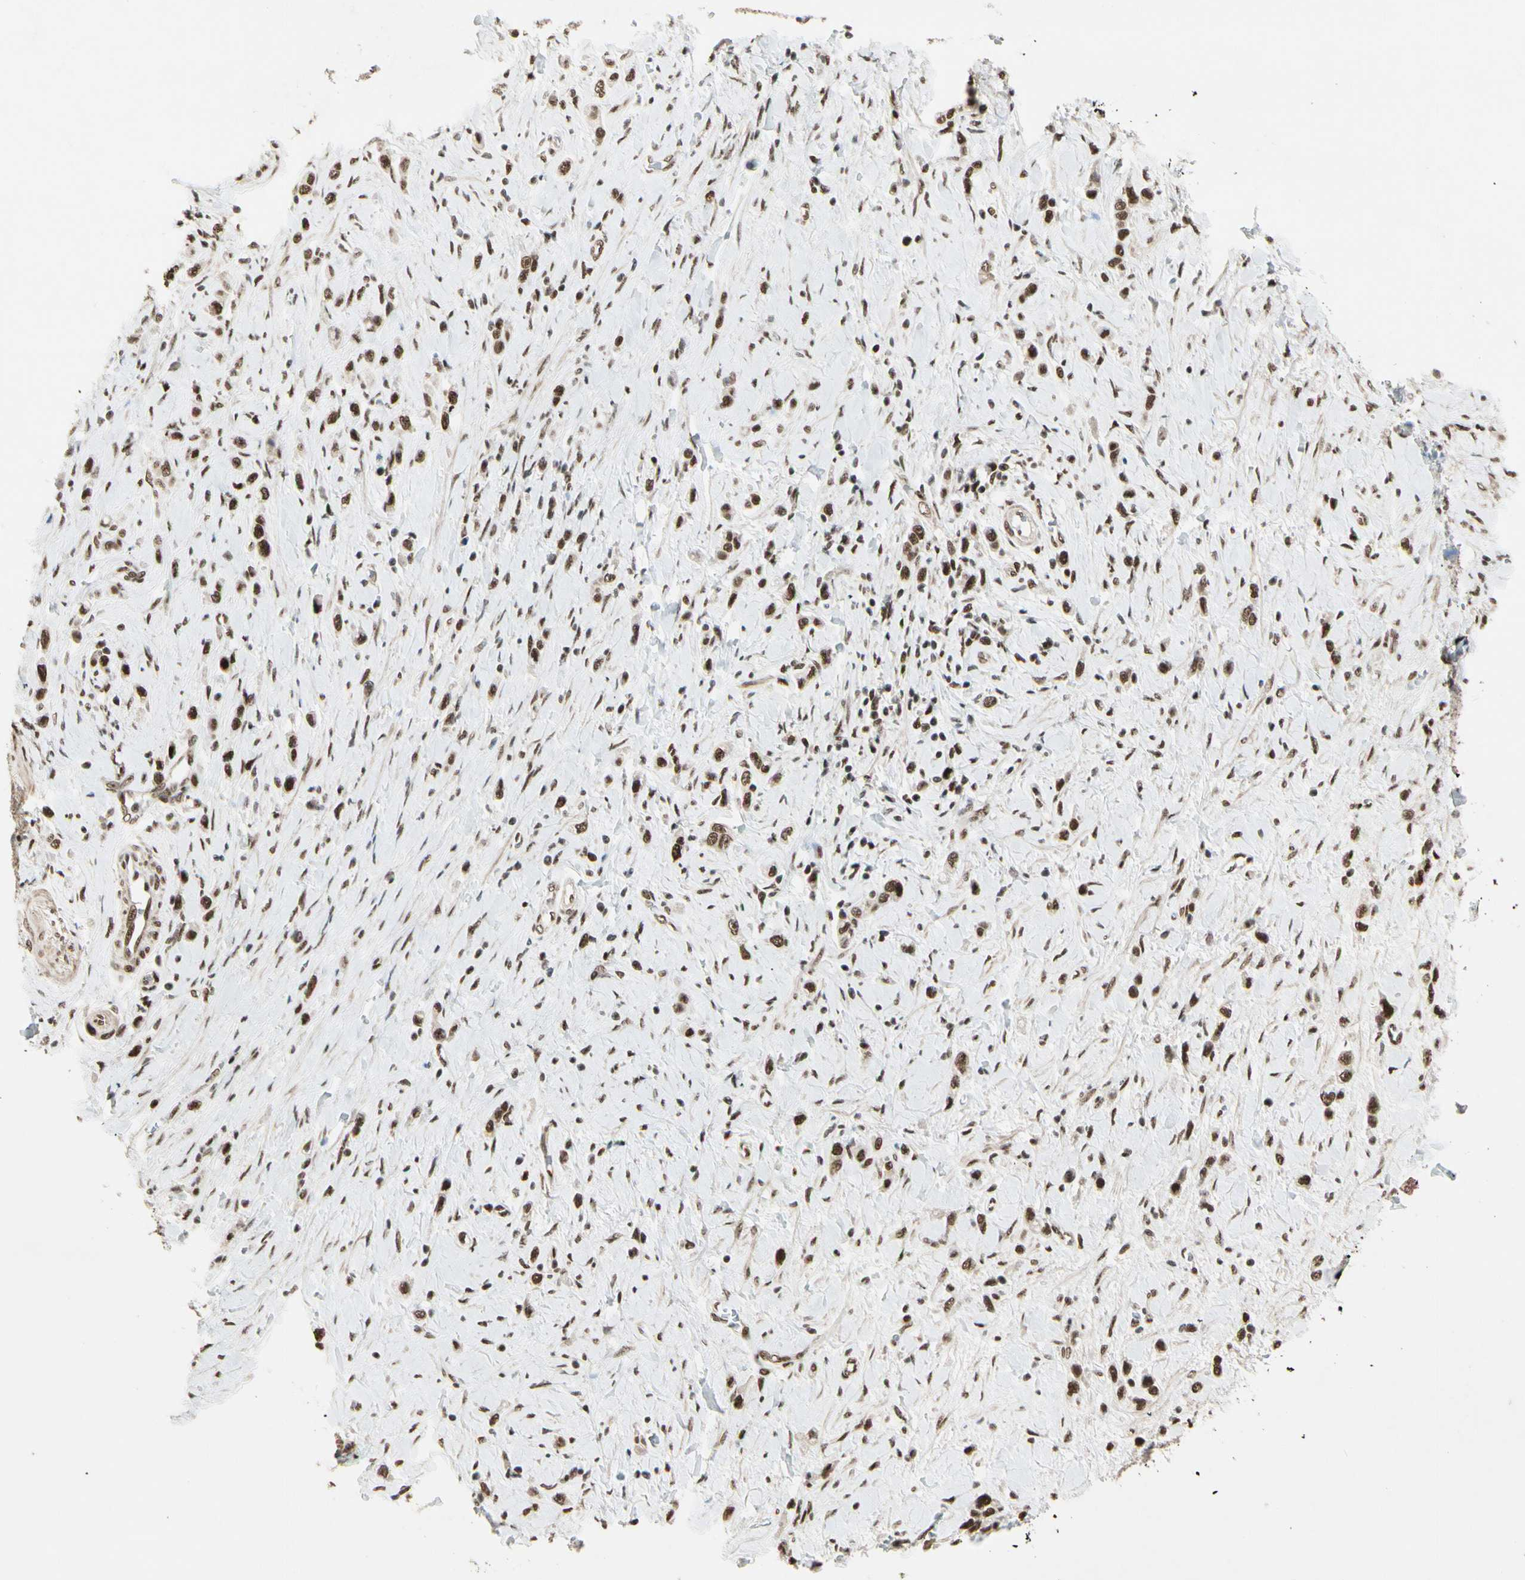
{"staining": {"intensity": "strong", "quantity": ">75%", "location": "nuclear"}, "tissue": "stomach cancer", "cell_type": "Tumor cells", "image_type": "cancer", "snomed": [{"axis": "morphology", "description": "Normal tissue, NOS"}, {"axis": "morphology", "description": "Adenocarcinoma, NOS"}, {"axis": "topography", "description": "Stomach, upper"}, {"axis": "topography", "description": "Stomach"}], "caption": "Approximately >75% of tumor cells in human adenocarcinoma (stomach) show strong nuclear protein positivity as visualized by brown immunohistochemical staining.", "gene": "CHAMP1", "patient": {"sex": "female", "age": 65}}